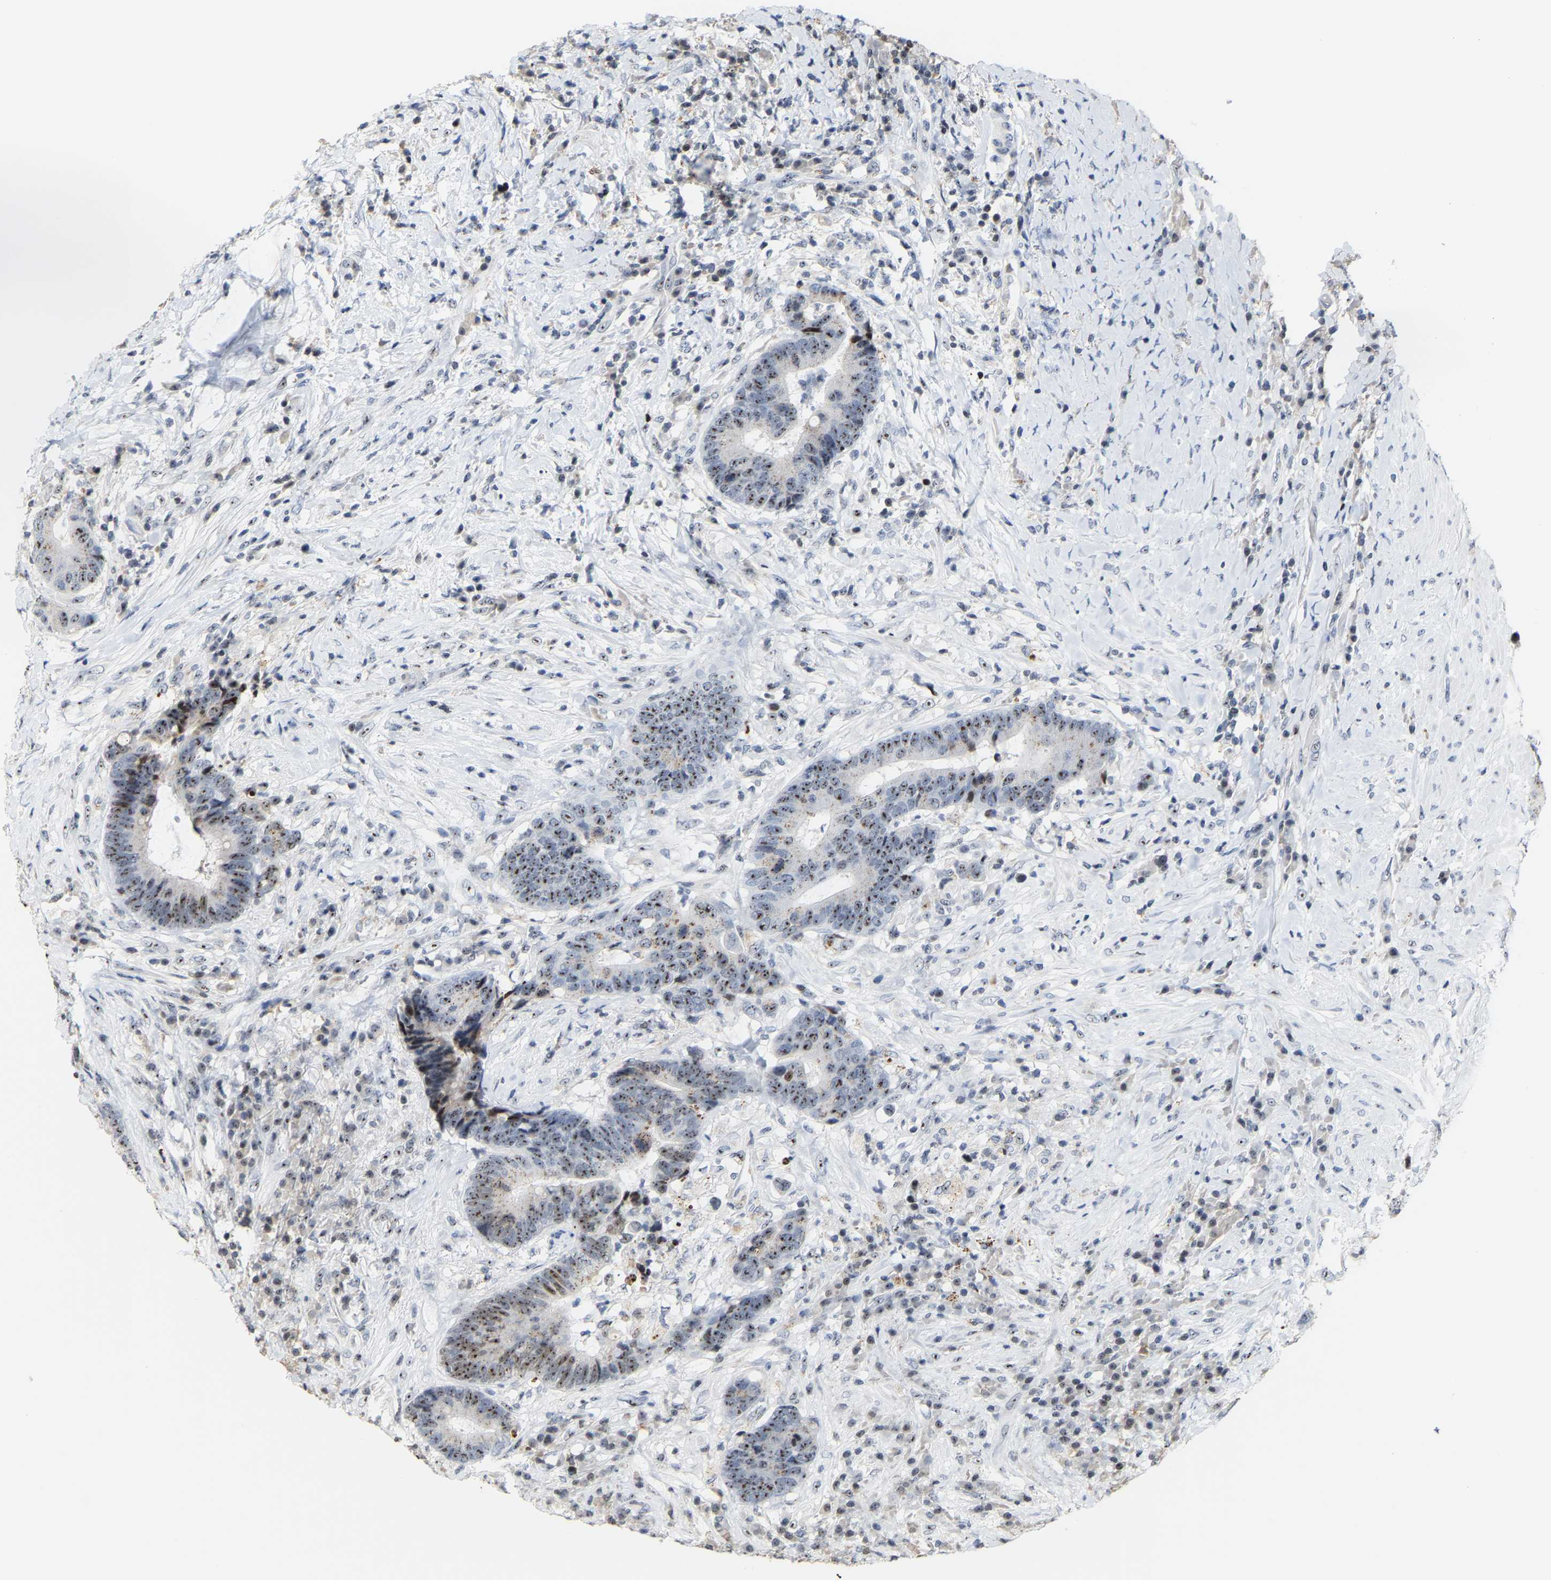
{"staining": {"intensity": "moderate", "quantity": ">75%", "location": "nuclear"}, "tissue": "colorectal cancer", "cell_type": "Tumor cells", "image_type": "cancer", "snomed": [{"axis": "morphology", "description": "Adenocarcinoma, NOS"}, {"axis": "topography", "description": "Rectum"}], "caption": "Brown immunohistochemical staining in colorectal cancer (adenocarcinoma) shows moderate nuclear positivity in about >75% of tumor cells.", "gene": "NOP58", "patient": {"sex": "female", "age": 89}}